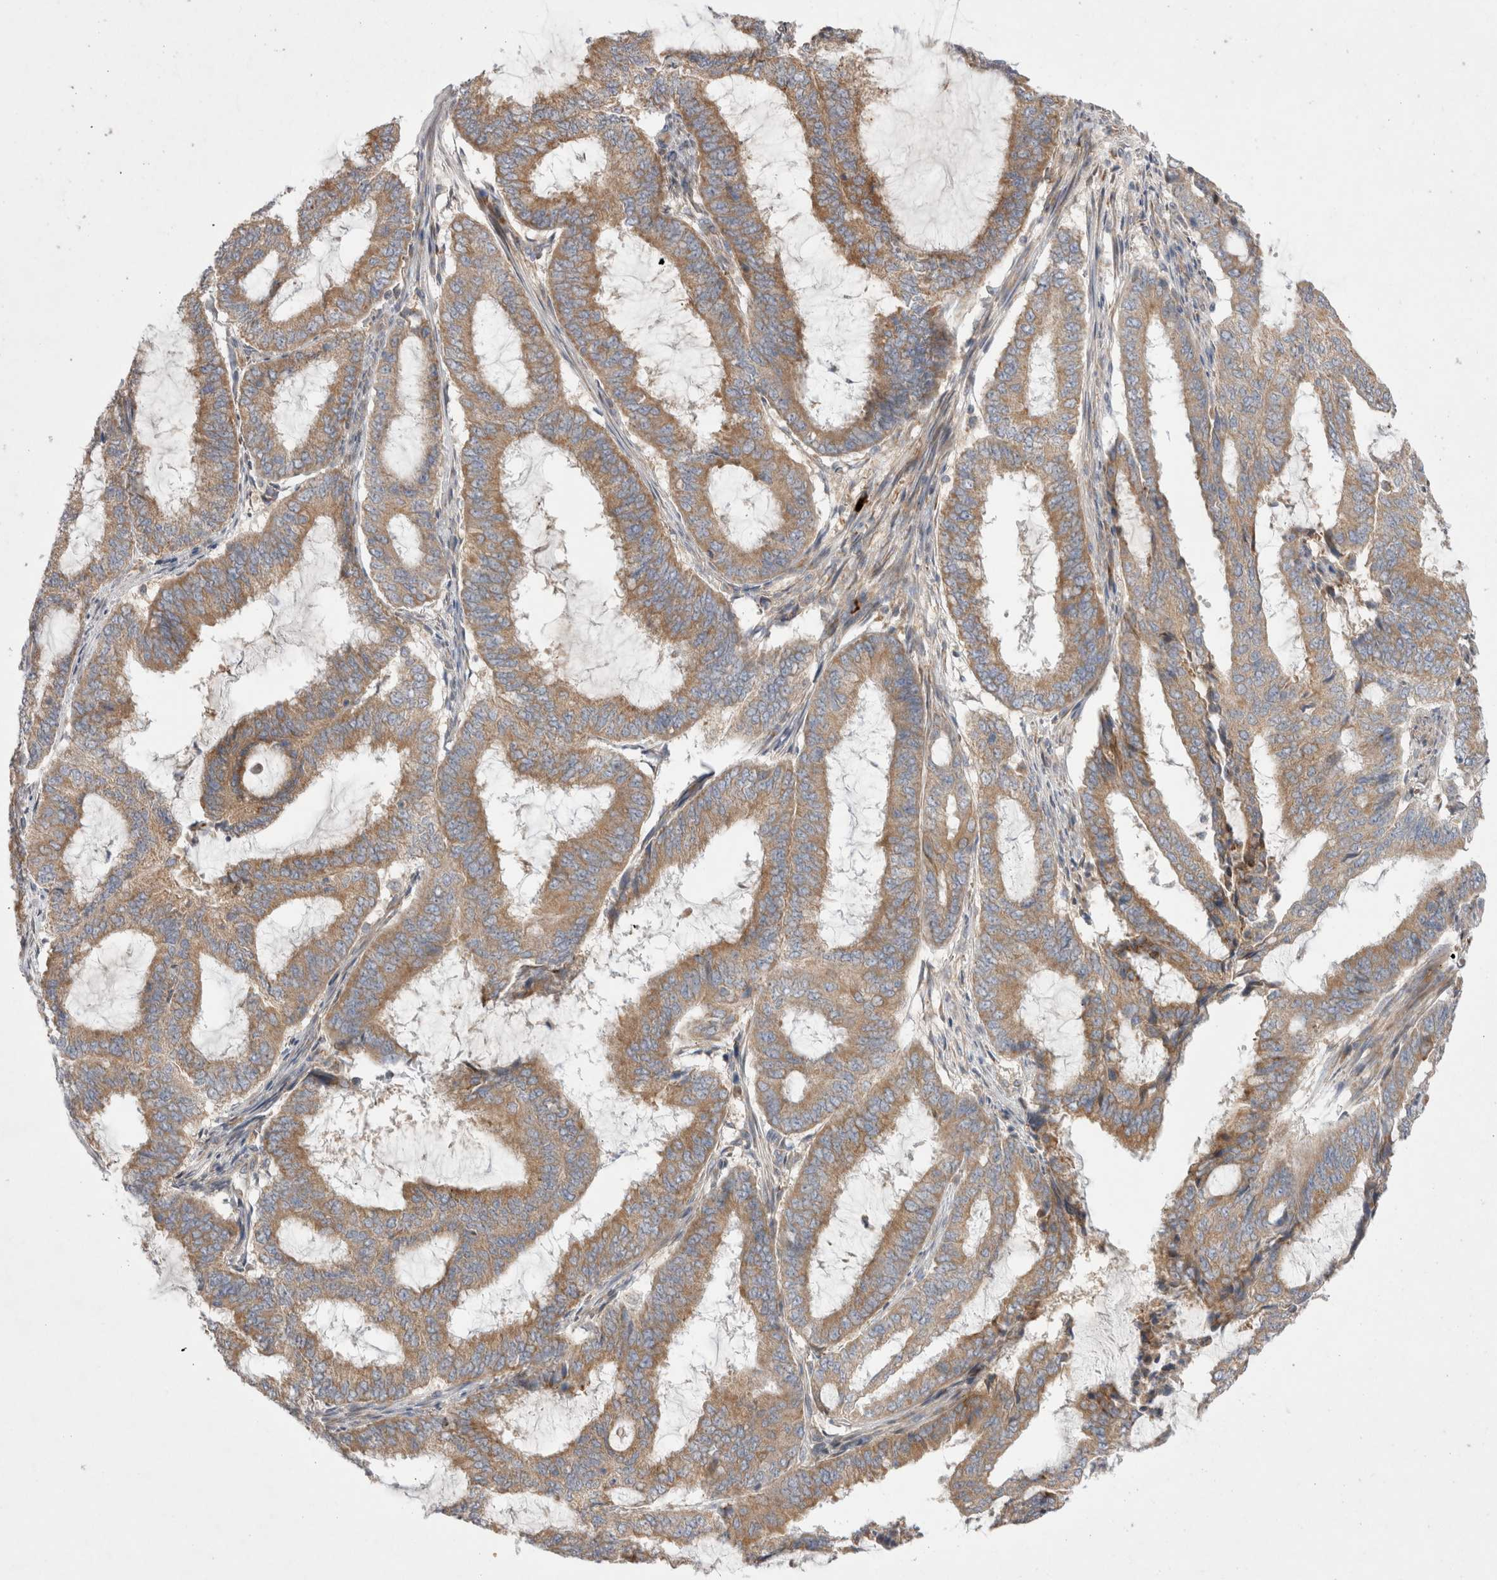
{"staining": {"intensity": "moderate", "quantity": ">75%", "location": "cytoplasmic/membranous"}, "tissue": "endometrial cancer", "cell_type": "Tumor cells", "image_type": "cancer", "snomed": [{"axis": "morphology", "description": "Adenocarcinoma, NOS"}, {"axis": "topography", "description": "Endometrium"}], "caption": "Protein expression analysis of human endometrial cancer reveals moderate cytoplasmic/membranous expression in approximately >75% of tumor cells.", "gene": "TBC1D16", "patient": {"sex": "female", "age": 51}}